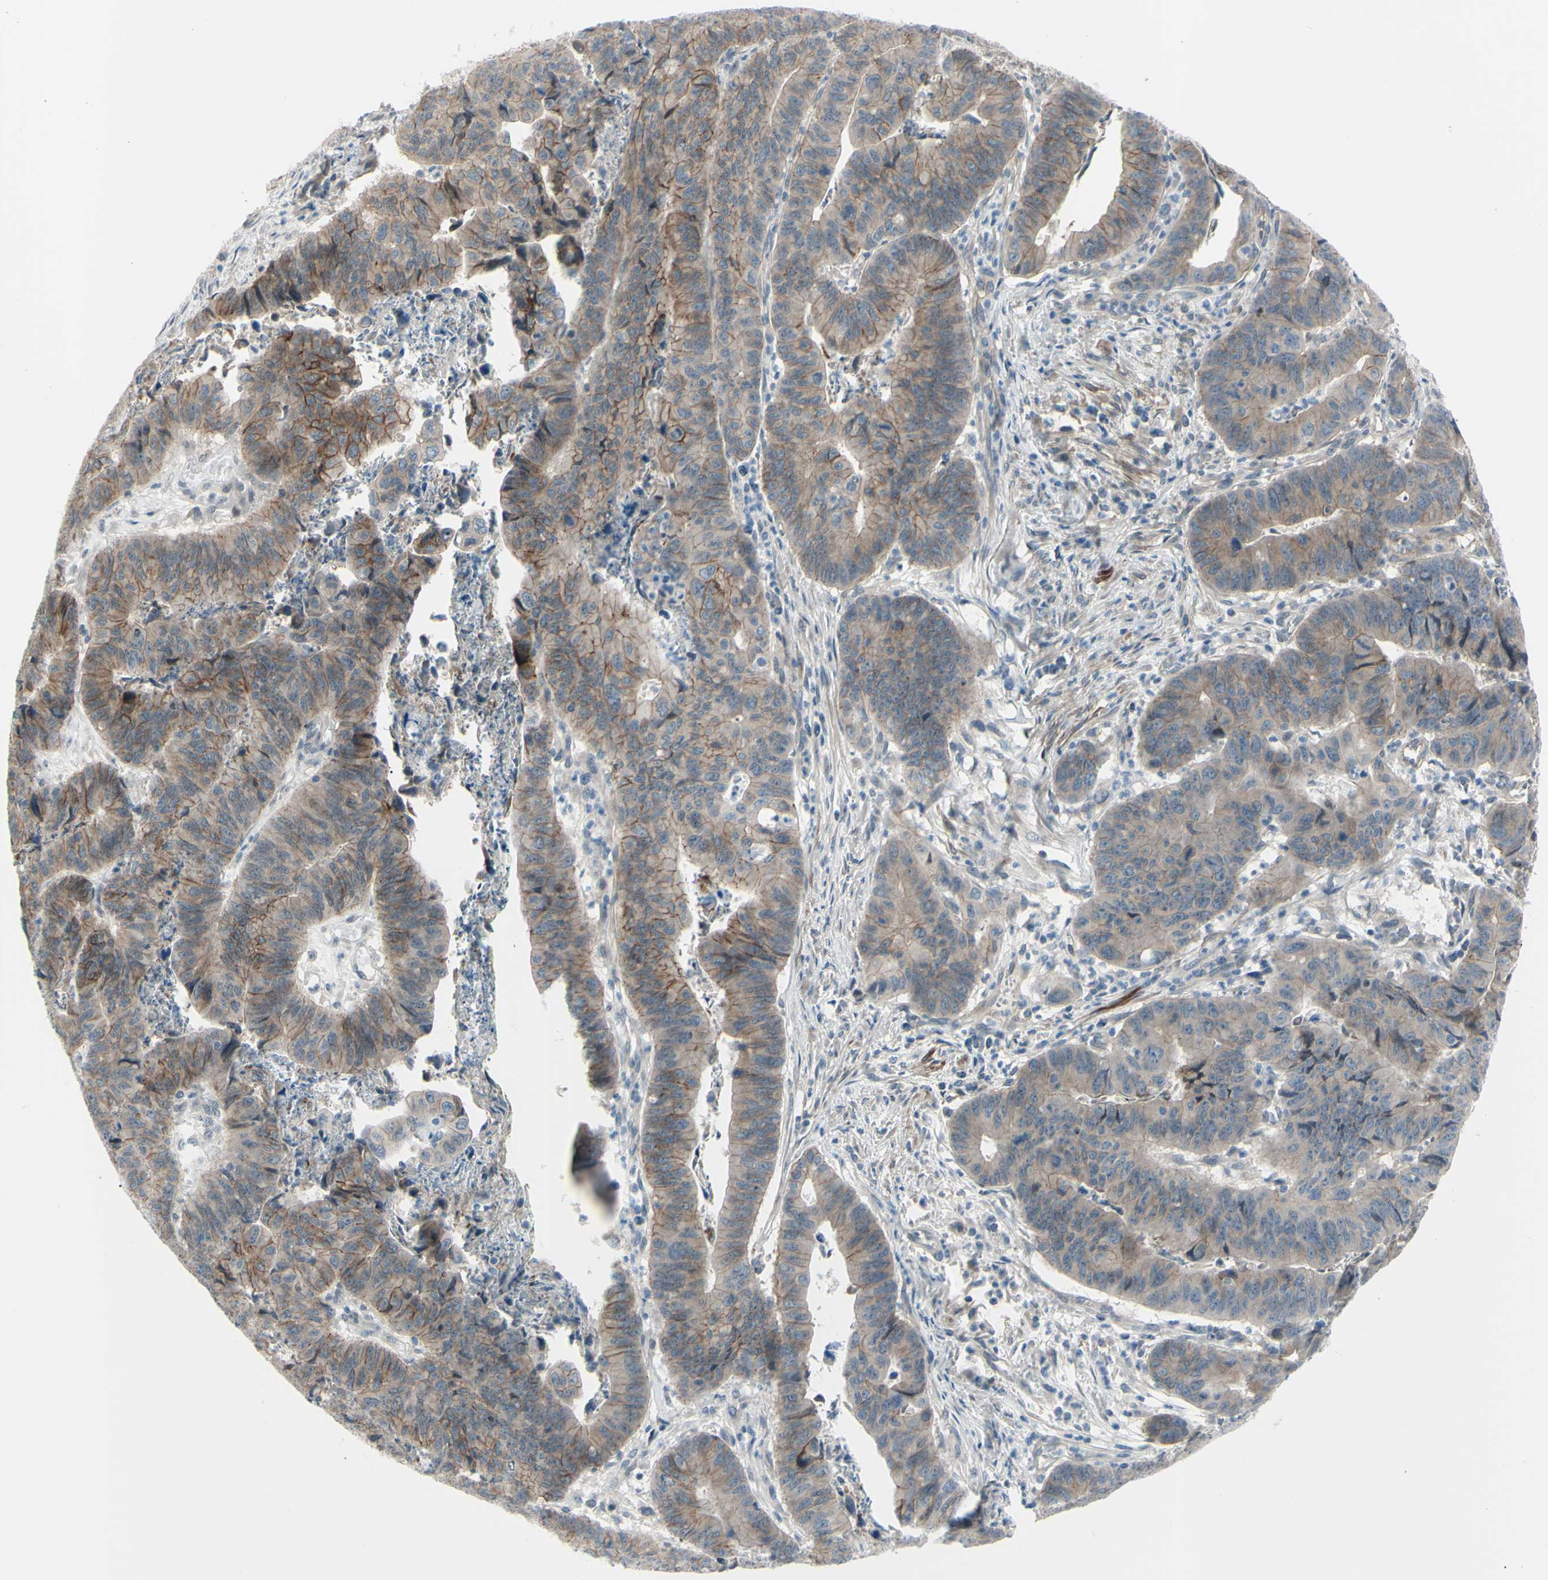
{"staining": {"intensity": "moderate", "quantity": ">75%", "location": "cytoplasmic/membranous"}, "tissue": "stomach cancer", "cell_type": "Tumor cells", "image_type": "cancer", "snomed": [{"axis": "morphology", "description": "Adenocarcinoma, NOS"}, {"axis": "topography", "description": "Stomach, lower"}], "caption": "Immunohistochemistry (DAB (3,3'-diaminobenzidine)) staining of adenocarcinoma (stomach) exhibits moderate cytoplasmic/membranous protein expression in about >75% of tumor cells.", "gene": "LRRK1", "patient": {"sex": "male", "age": 77}}